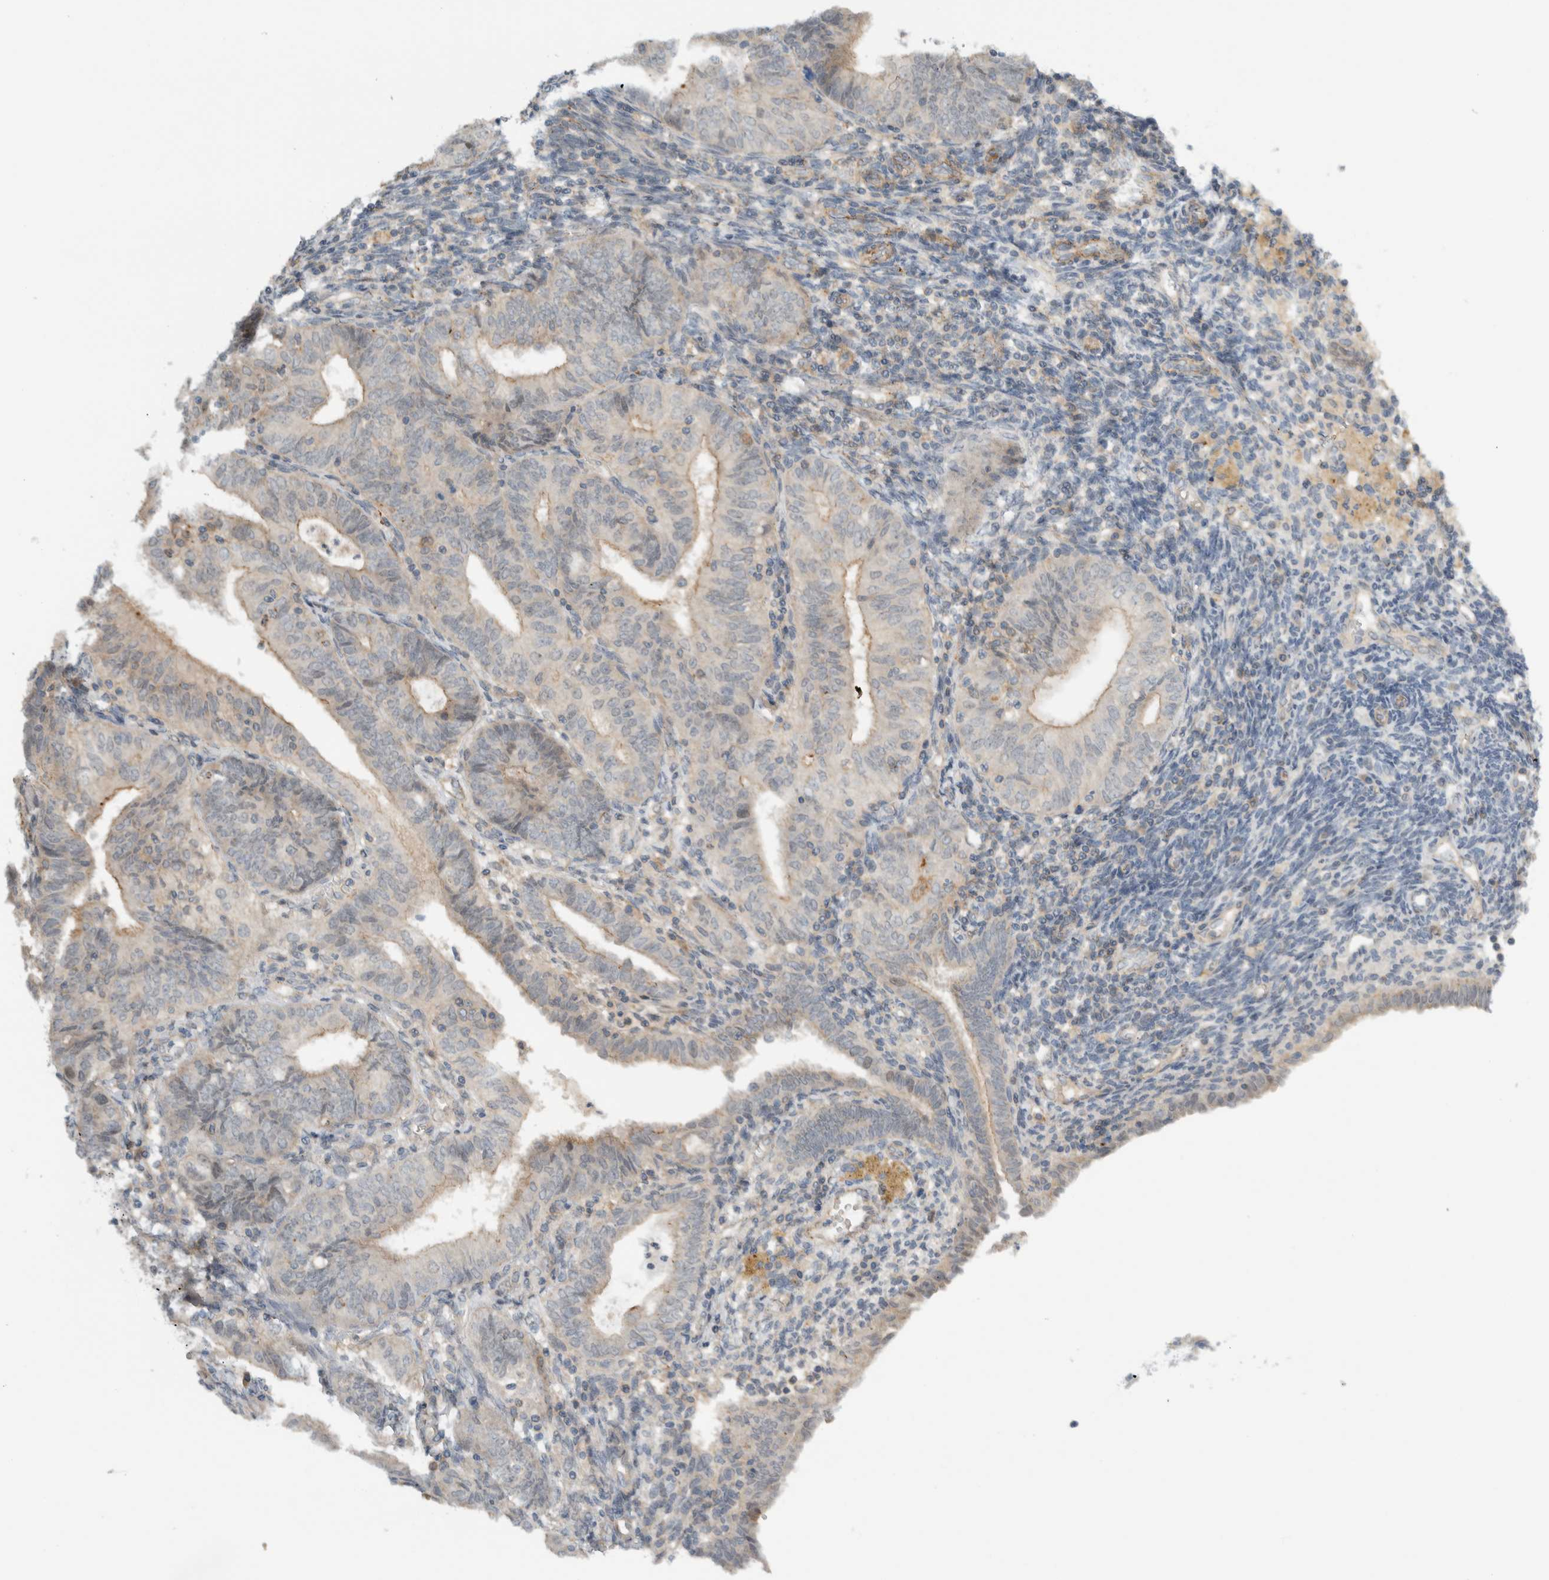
{"staining": {"intensity": "weak", "quantity": "<25%", "location": "cytoplasmic/membranous"}, "tissue": "endometrial cancer", "cell_type": "Tumor cells", "image_type": "cancer", "snomed": [{"axis": "morphology", "description": "Adenocarcinoma, NOS"}, {"axis": "topography", "description": "Endometrium"}], "caption": "High magnification brightfield microscopy of endometrial adenocarcinoma stained with DAB (3,3'-diaminobenzidine) (brown) and counterstained with hematoxylin (blue): tumor cells show no significant expression.", "gene": "MPRIP", "patient": {"sex": "female", "age": 58}}